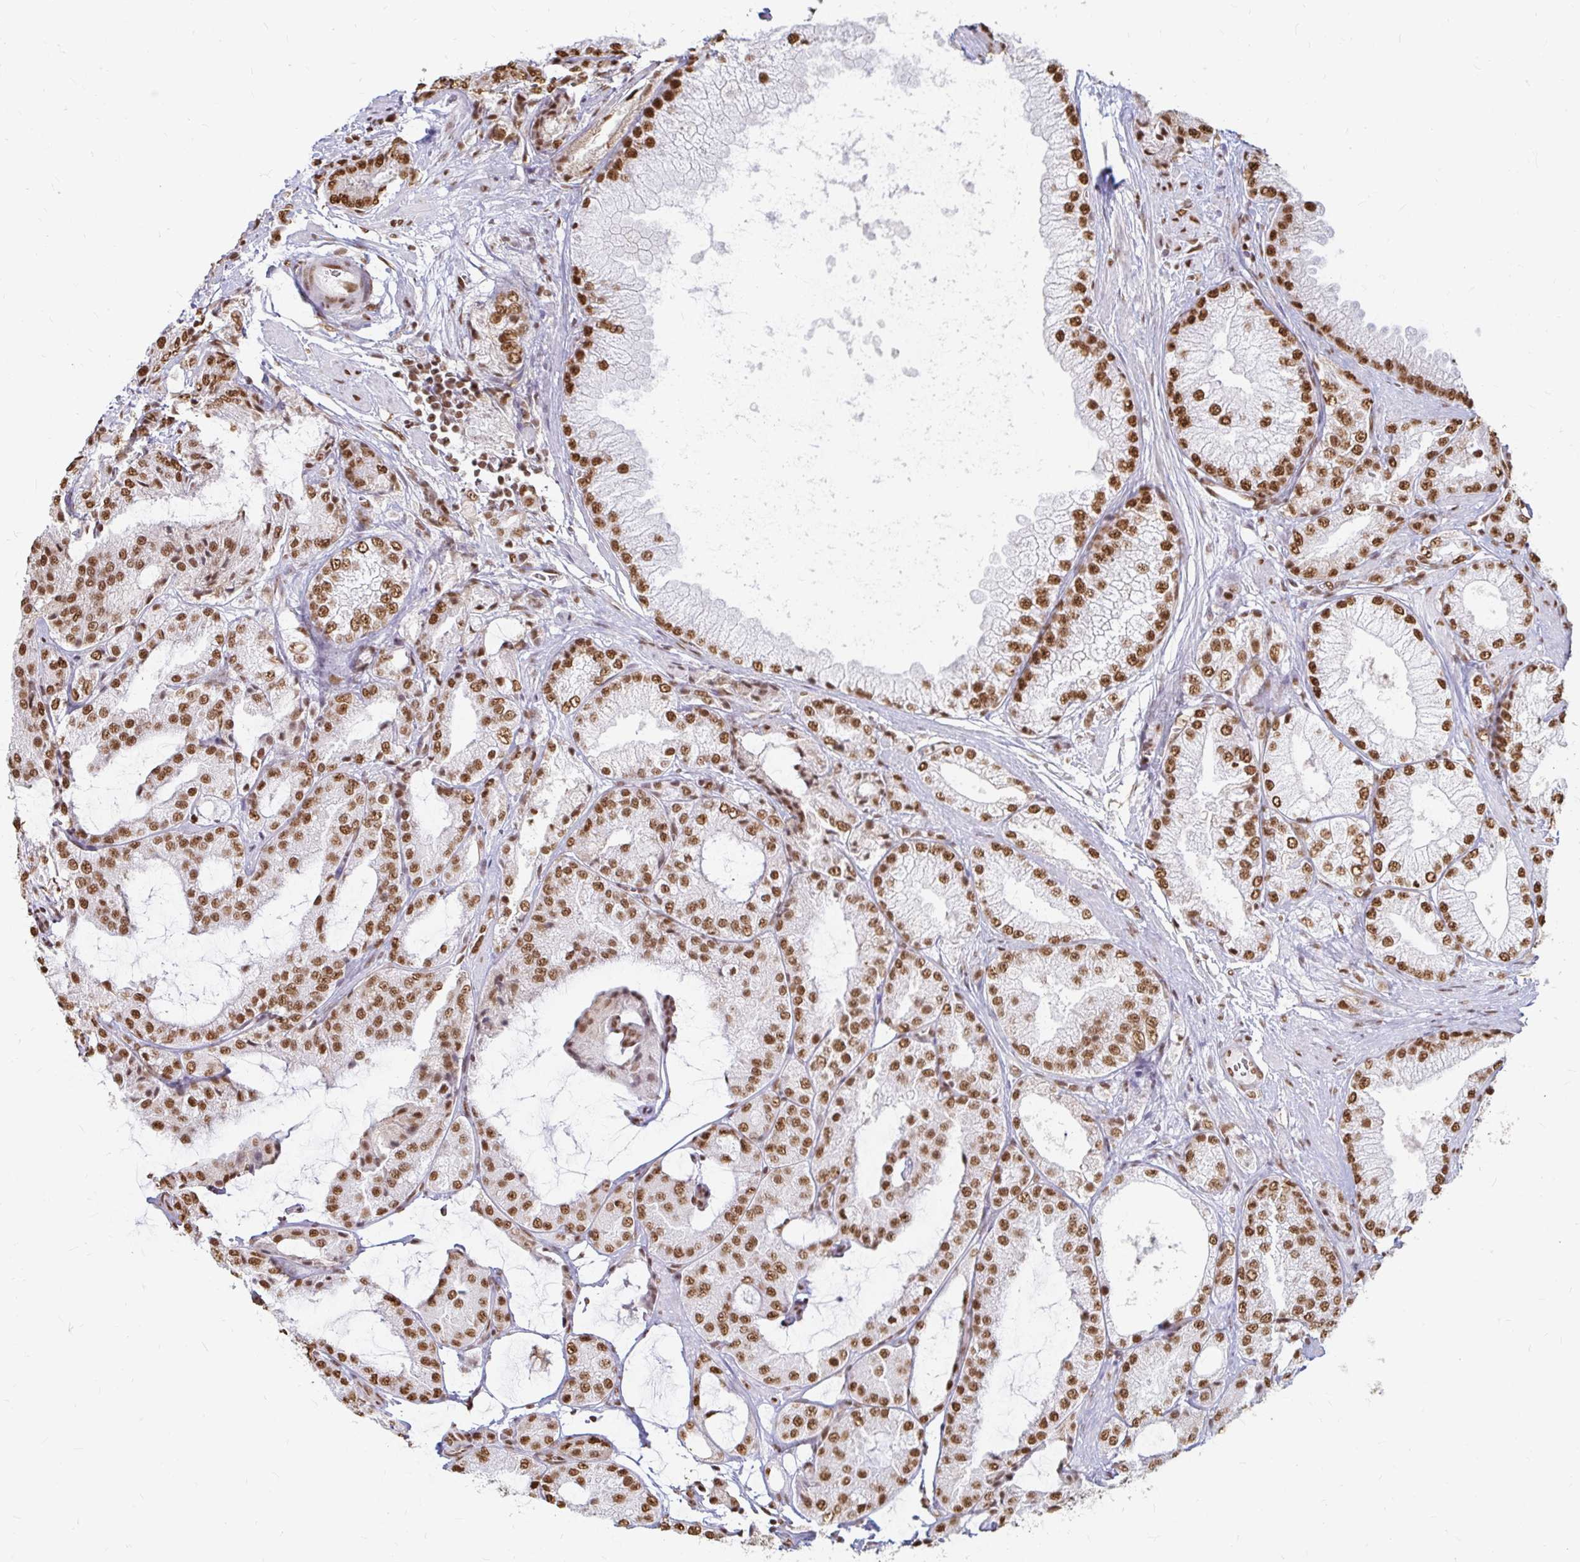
{"staining": {"intensity": "moderate", "quantity": ">75%", "location": "nuclear"}, "tissue": "prostate cancer", "cell_type": "Tumor cells", "image_type": "cancer", "snomed": [{"axis": "morphology", "description": "Adenocarcinoma, High grade"}, {"axis": "topography", "description": "Prostate"}], "caption": "High-magnification brightfield microscopy of prostate cancer stained with DAB (brown) and counterstained with hematoxylin (blue). tumor cells exhibit moderate nuclear positivity is present in approximately>75% of cells. The protein is stained brown, and the nuclei are stained in blue (DAB (3,3'-diaminobenzidine) IHC with brightfield microscopy, high magnification).", "gene": "HNRNPU", "patient": {"sex": "male", "age": 68}}